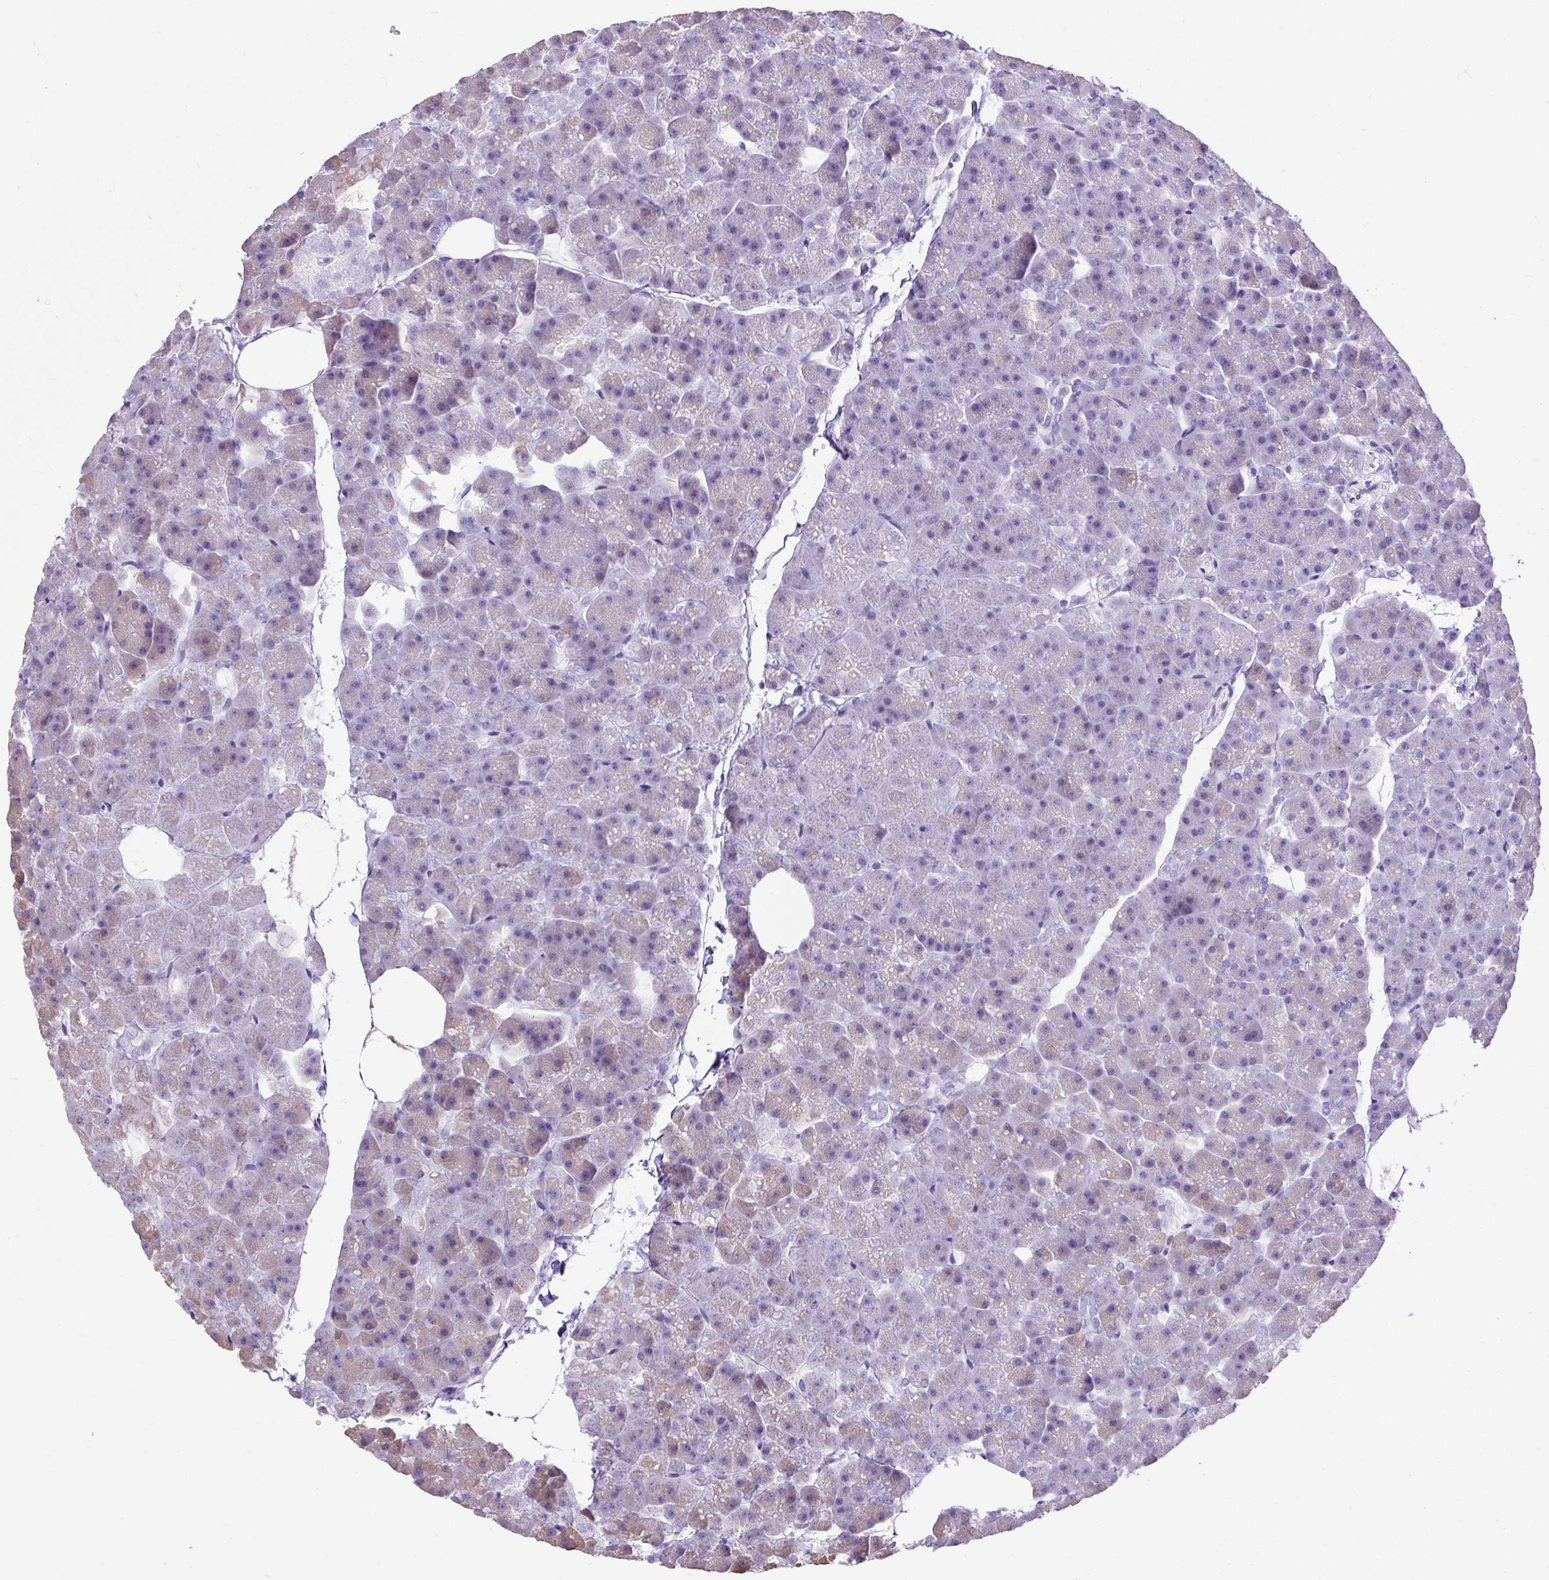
{"staining": {"intensity": "moderate", "quantity": "25%-75%", "location": "cytoplasmic/membranous"}, "tissue": "pancreas", "cell_type": "Exocrine glandular cells", "image_type": "normal", "snomed": [{"axis": "morphology", "description": "Normal tissue, NOS"}, {"axis": "topography", "description": "Pancreas"}], "caption": "Immunohistochemical staining of normal pancreas exhibits medium levels of moderate cytoplasmic/membranous positivity in approximately 25%-75% of exocrine glandular cells.", "gene": "CEL", "patient": {"sex": "male", "age": 35}}